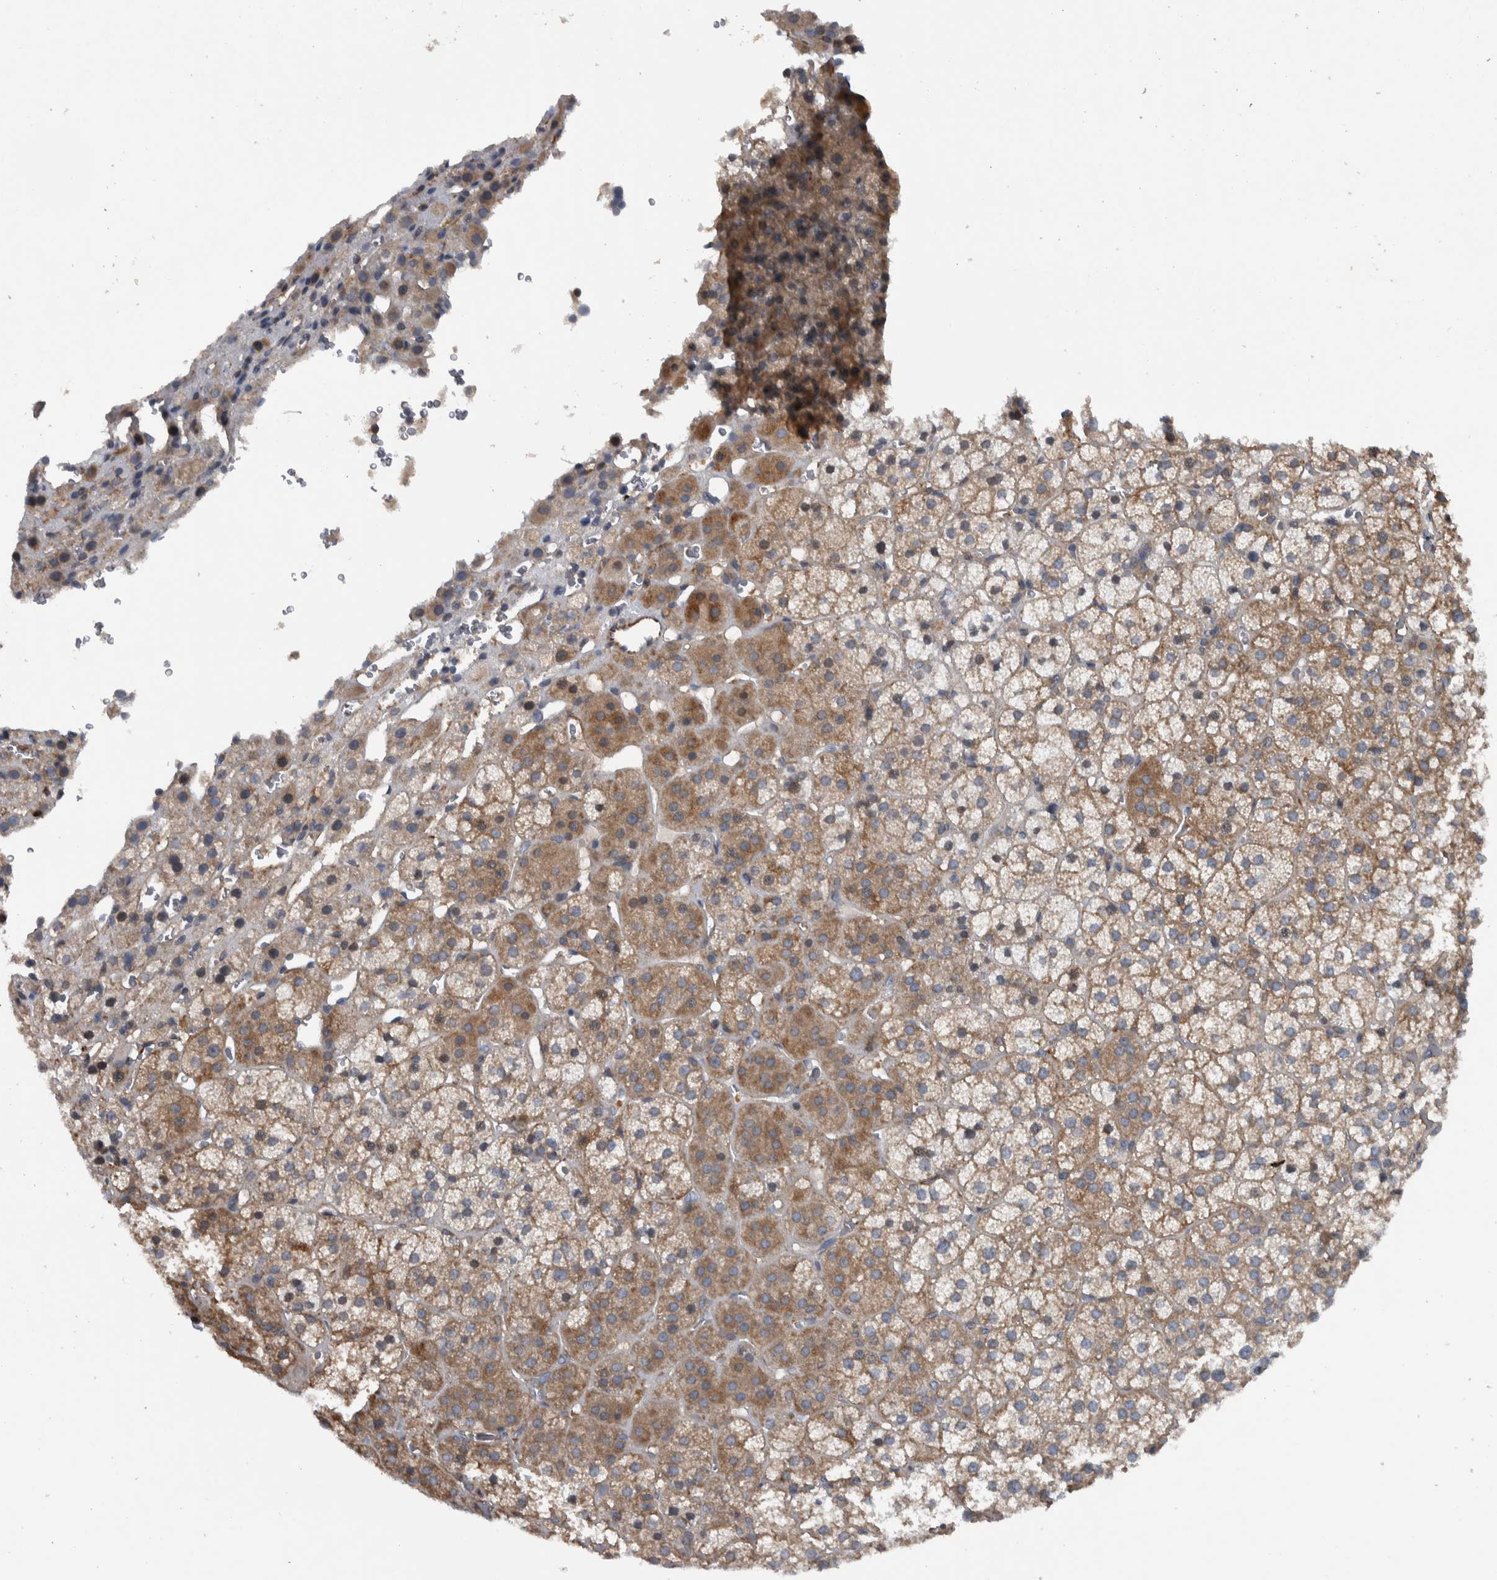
{"staining": {"intensity": "moderate", "quantity": ">75%", "location": "cytoplasmic/membranous"}, "tissue": "adrenal gland", "cell_type": "Glandular cells", "image_type": "normal", "snomed": [{"axis": "morphology", "description": "Normal tissue, NOS"}, {"axis": "topography", "description": "Adrenal gland"}], "caption": "High-magnification brightfield microscopy of normal adrenal gland stained with DAB (brown) and counterstained with hematoxylin (blue). glandular cells exhibit moderate cytoplasmic/membranous expression is present in about>75% of cells.", "gene": "NT5C2", "patient": {"sex": "female", "age": 44}}